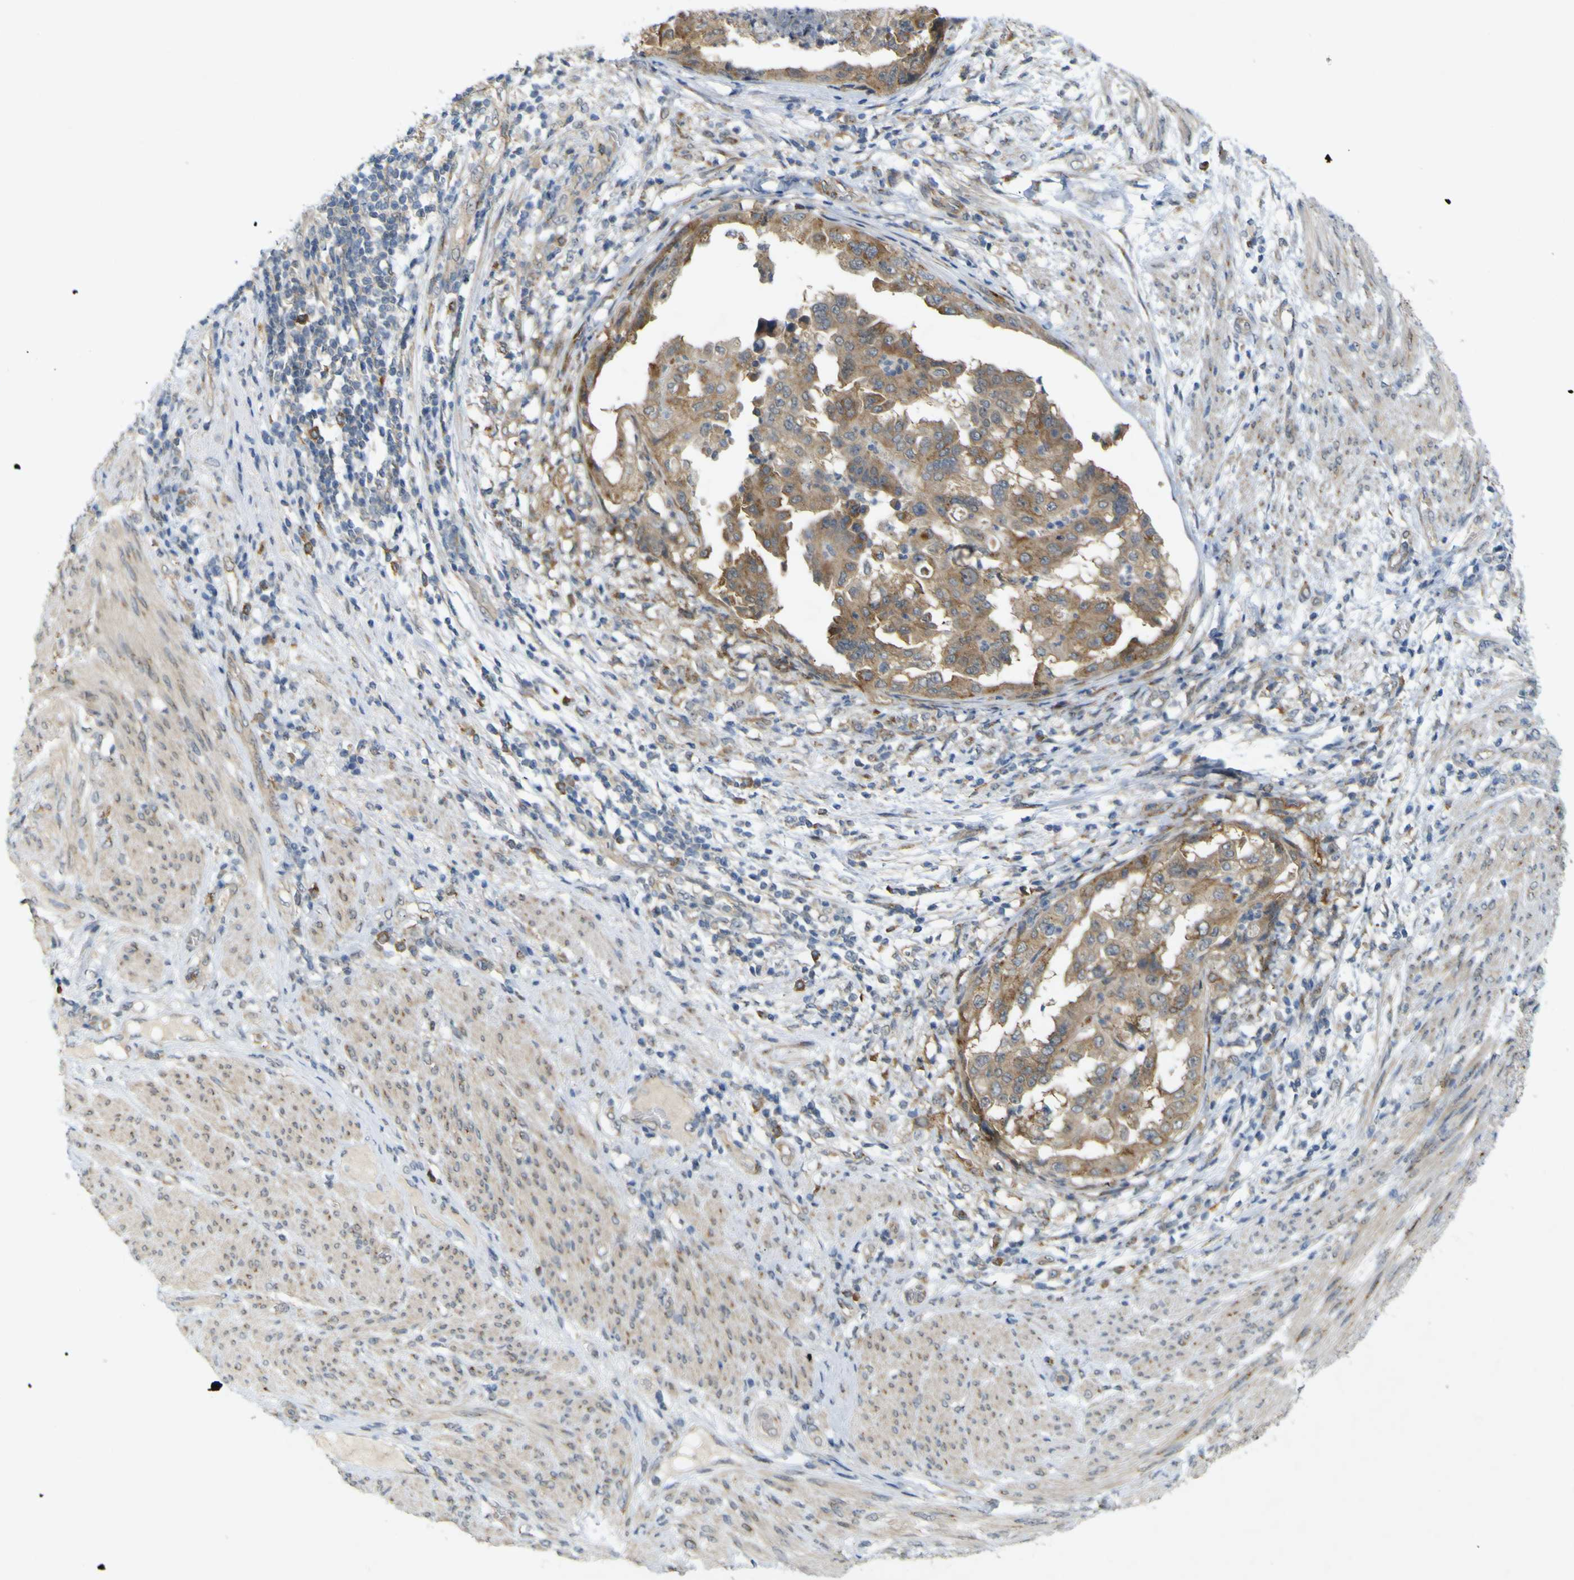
{"staining": {"intensity": "moderate", "quantity": "25%-75%", "location": "cytoplasmic/membranous"}, "tissue": "endometrial cancer", "cell_type": "Tumor cells", "image_type": "cancer", "snomed": [{"axis": "morphology", "description": "Adenocarcinoma, NOS"}, {"axis": "topography", "description": "Endometrium"}], "caption": "High-power microscopy captured an IHC photomicrograph of adenocarcinoma (endometrial), revealing moderate cytoplasmic/membranous positivity in about 25%-75% of tumor cells.", "gene": "IGF2R", "patient": {"sex": "female", "age": 85}}